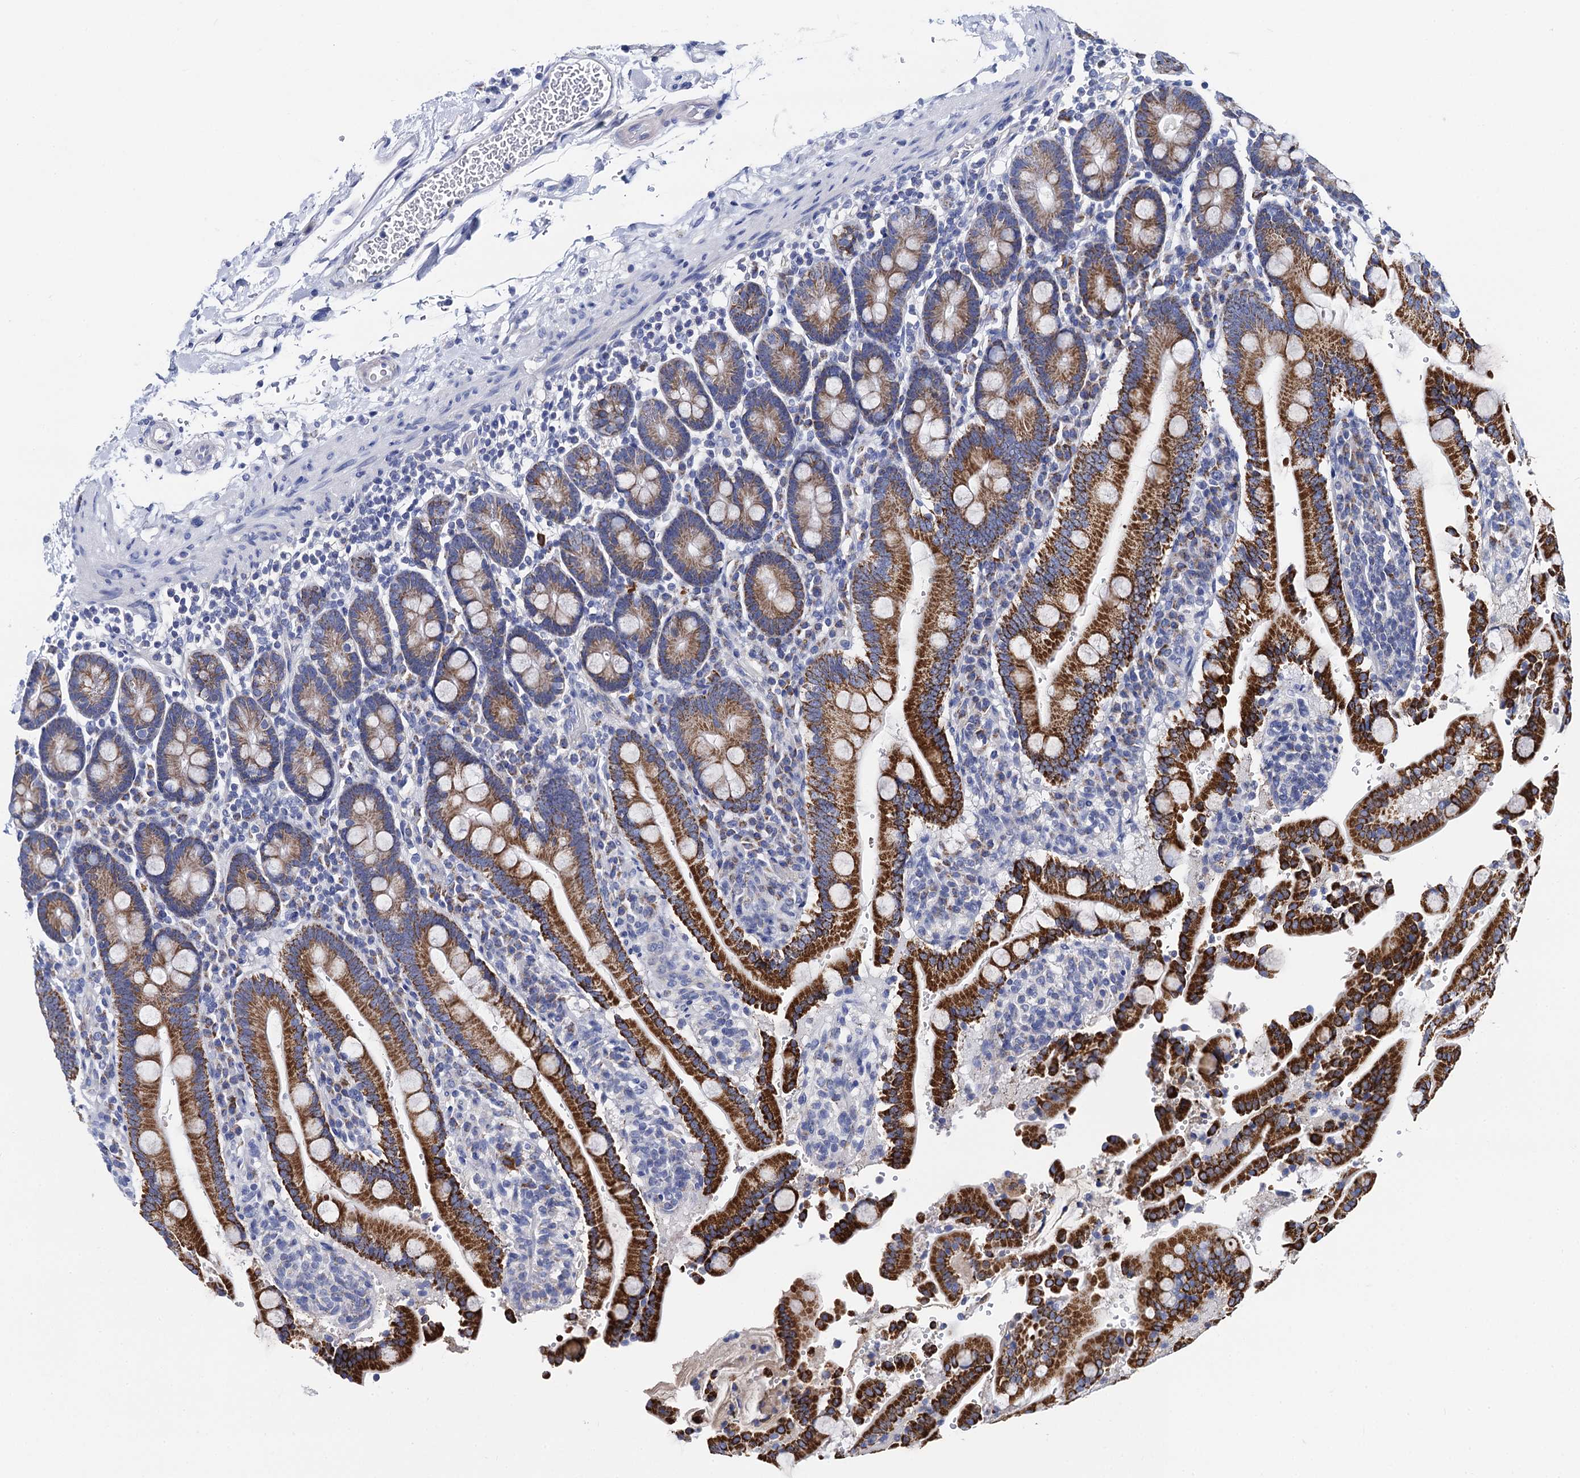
{"staining": {"intensity": "strong", "quantity": ">75%", "location": "cytoplasmic/membranous"}, "tissue": "duodenum", "cell_type": "Glandular cells", "image_type": "normal", "snomed": [{"axis": "morphology", "description": "Normal tissue, NOS"}, {"axis": "topography", "description": "Small intestine, NOS"}], "caption": "High-power microscopy captured an immunohistochemistry micrograph of normal duodenum, revealing strong cytoplasmic/membranous expression in approximately >75% of glandular cells. The staining was performed using DAB (3,3'-diaminobenzidine), with brown indicating positive protein expression. Nuclei are stained blue with hematoxylin.", "gene": "ACADSB", "patient": {"sex": "female", "age": 71}}